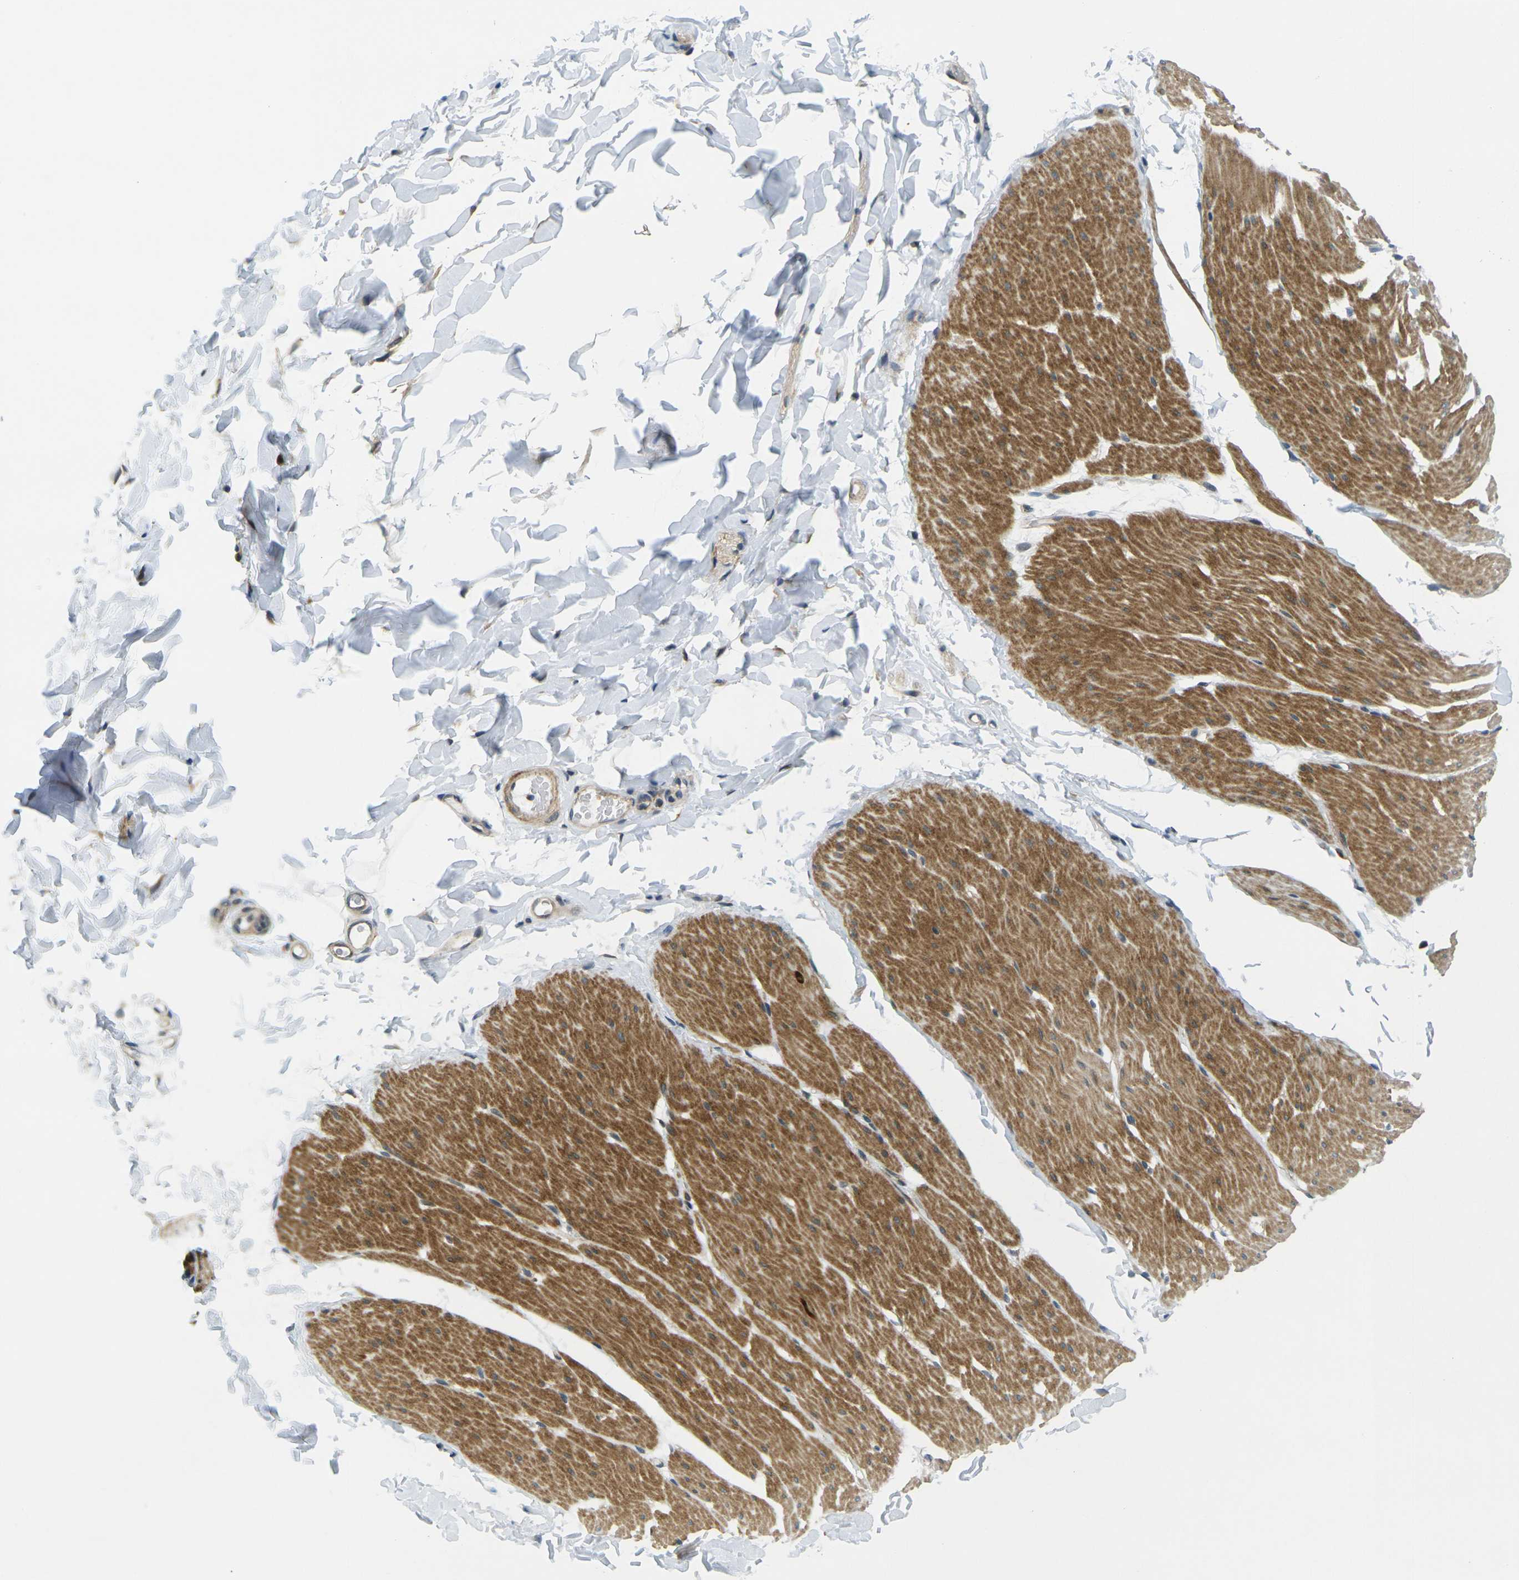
{"staining": {"intensity": "strong", "quantity": ">75%", "location": "cytoplasmic/membranous"}, "tissue": "smooth muscle", "cell_type": "Smooth muscle cells", "image_type": "normal", "snomed": [{"axis": "morphology", "description": "Normal tissue, NOS"}, {"axis": "topography", "description": "Smooth muscle"}, {"axis": "topography", "description": "Colon"}], "caption": "Protein expression analysis of unremarkable smooth muscle displays strong cytoplasmic/membranous expression in about >75% of smooth muscle cells.", "gene": "KCTD10", "patient": {"sex": "male", "age": 67}}